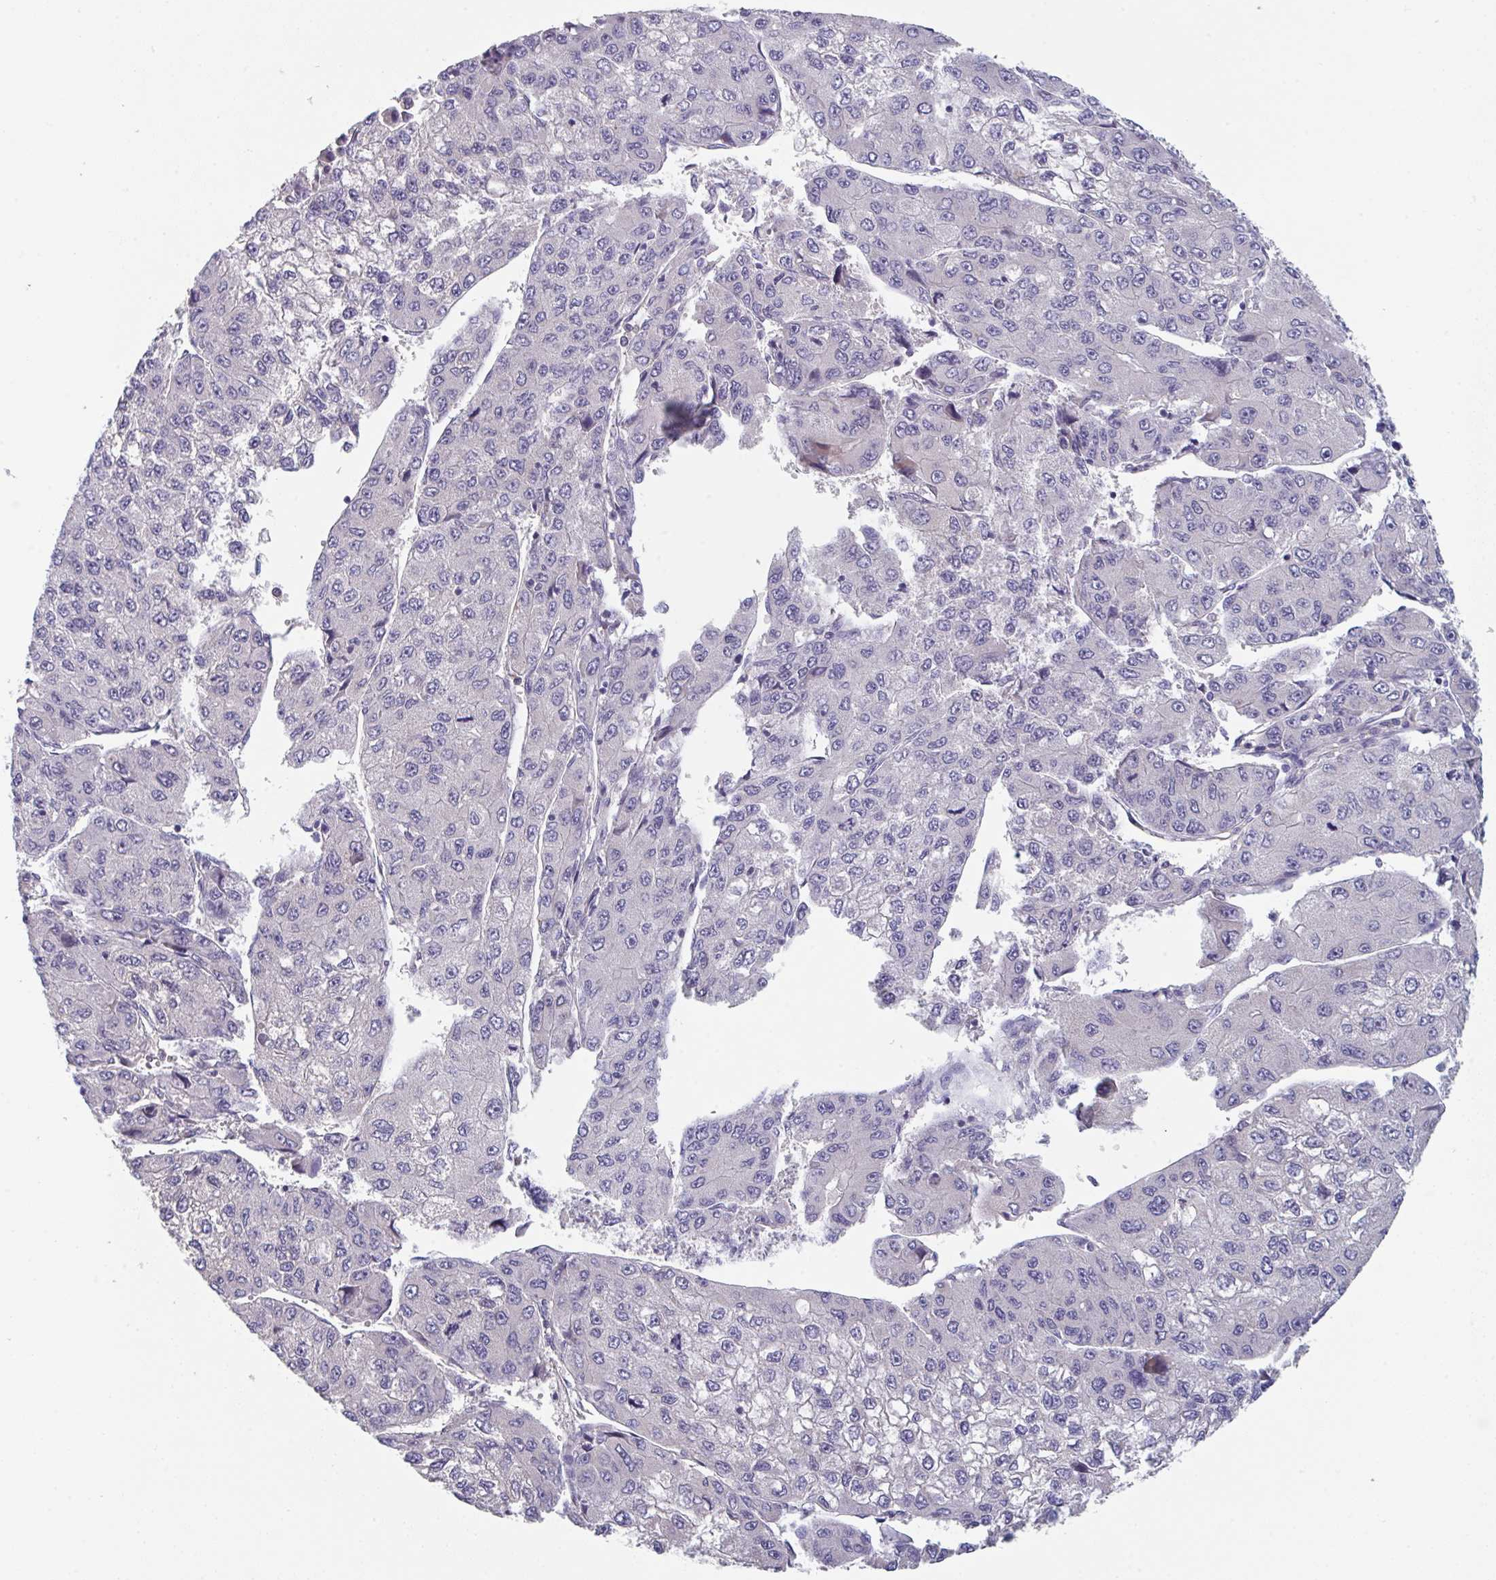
{"staining": {"intensity": "negative", "quantity": "none", "location": "none"}, "tissue": "liver cancer", "cell_type": "Tumor cells", "image_type": "cancer", "snomed": [{"axis": "morphology", "description": "Carcinoma, Hepatocellular, NOS"}, {"axis": "topography", "description": "Liver"}], "caption": "This is a micrograph of immunohistochemistry (IHC) staining of liver cancer (hepatocellular carcinoma), which shows no positivity in tumor cells.", "gene": "HGFAC", "patient": {"sex": "female", "age": 66}}